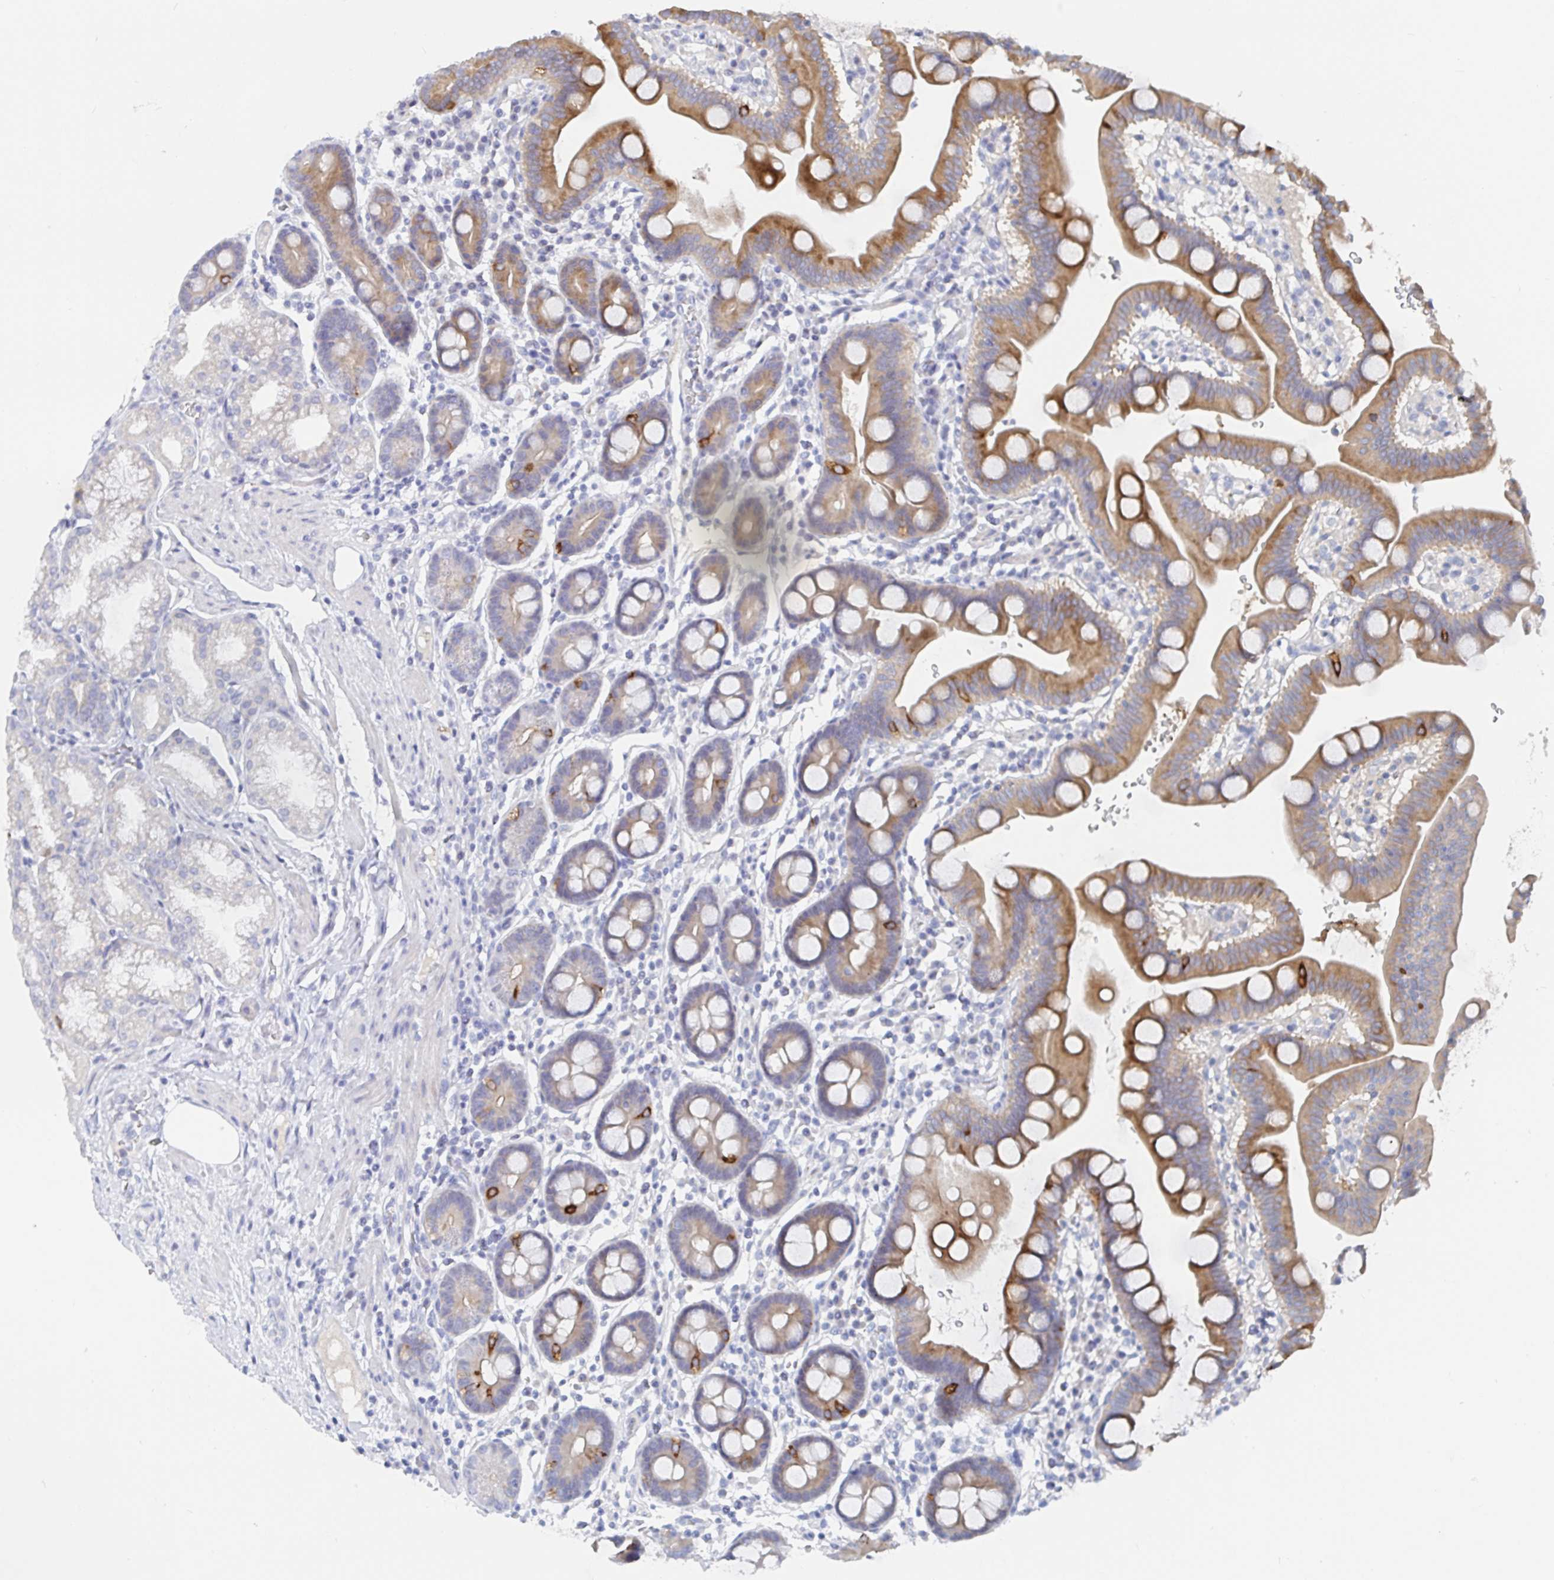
{"staining": {"intensity": "moderate", "quantity": ">75%", "location": "cytoplasmic/membranous"}, "tissue": "duodenum", "cell_type": "Glandular cells", "image_type": "normal", "snomed": [{"axis": "morphology", "description": "Normal tissue, NOS"}, {"axis": "topography", "description": "Duodenum"}], "caption": "A photomicrograph of duodenum stained for a protein demonstrates moderate cytoplasmic/membranous brown staining in glandular cells. The protein is stained brown, and the nuclei are stained in blue (DAB (3,3'-diaminobenzidine) IHC with brightfield microscopy, high magnification).", "gene": "ZNF100", "patient": {"sex": "male", "age": 59}}